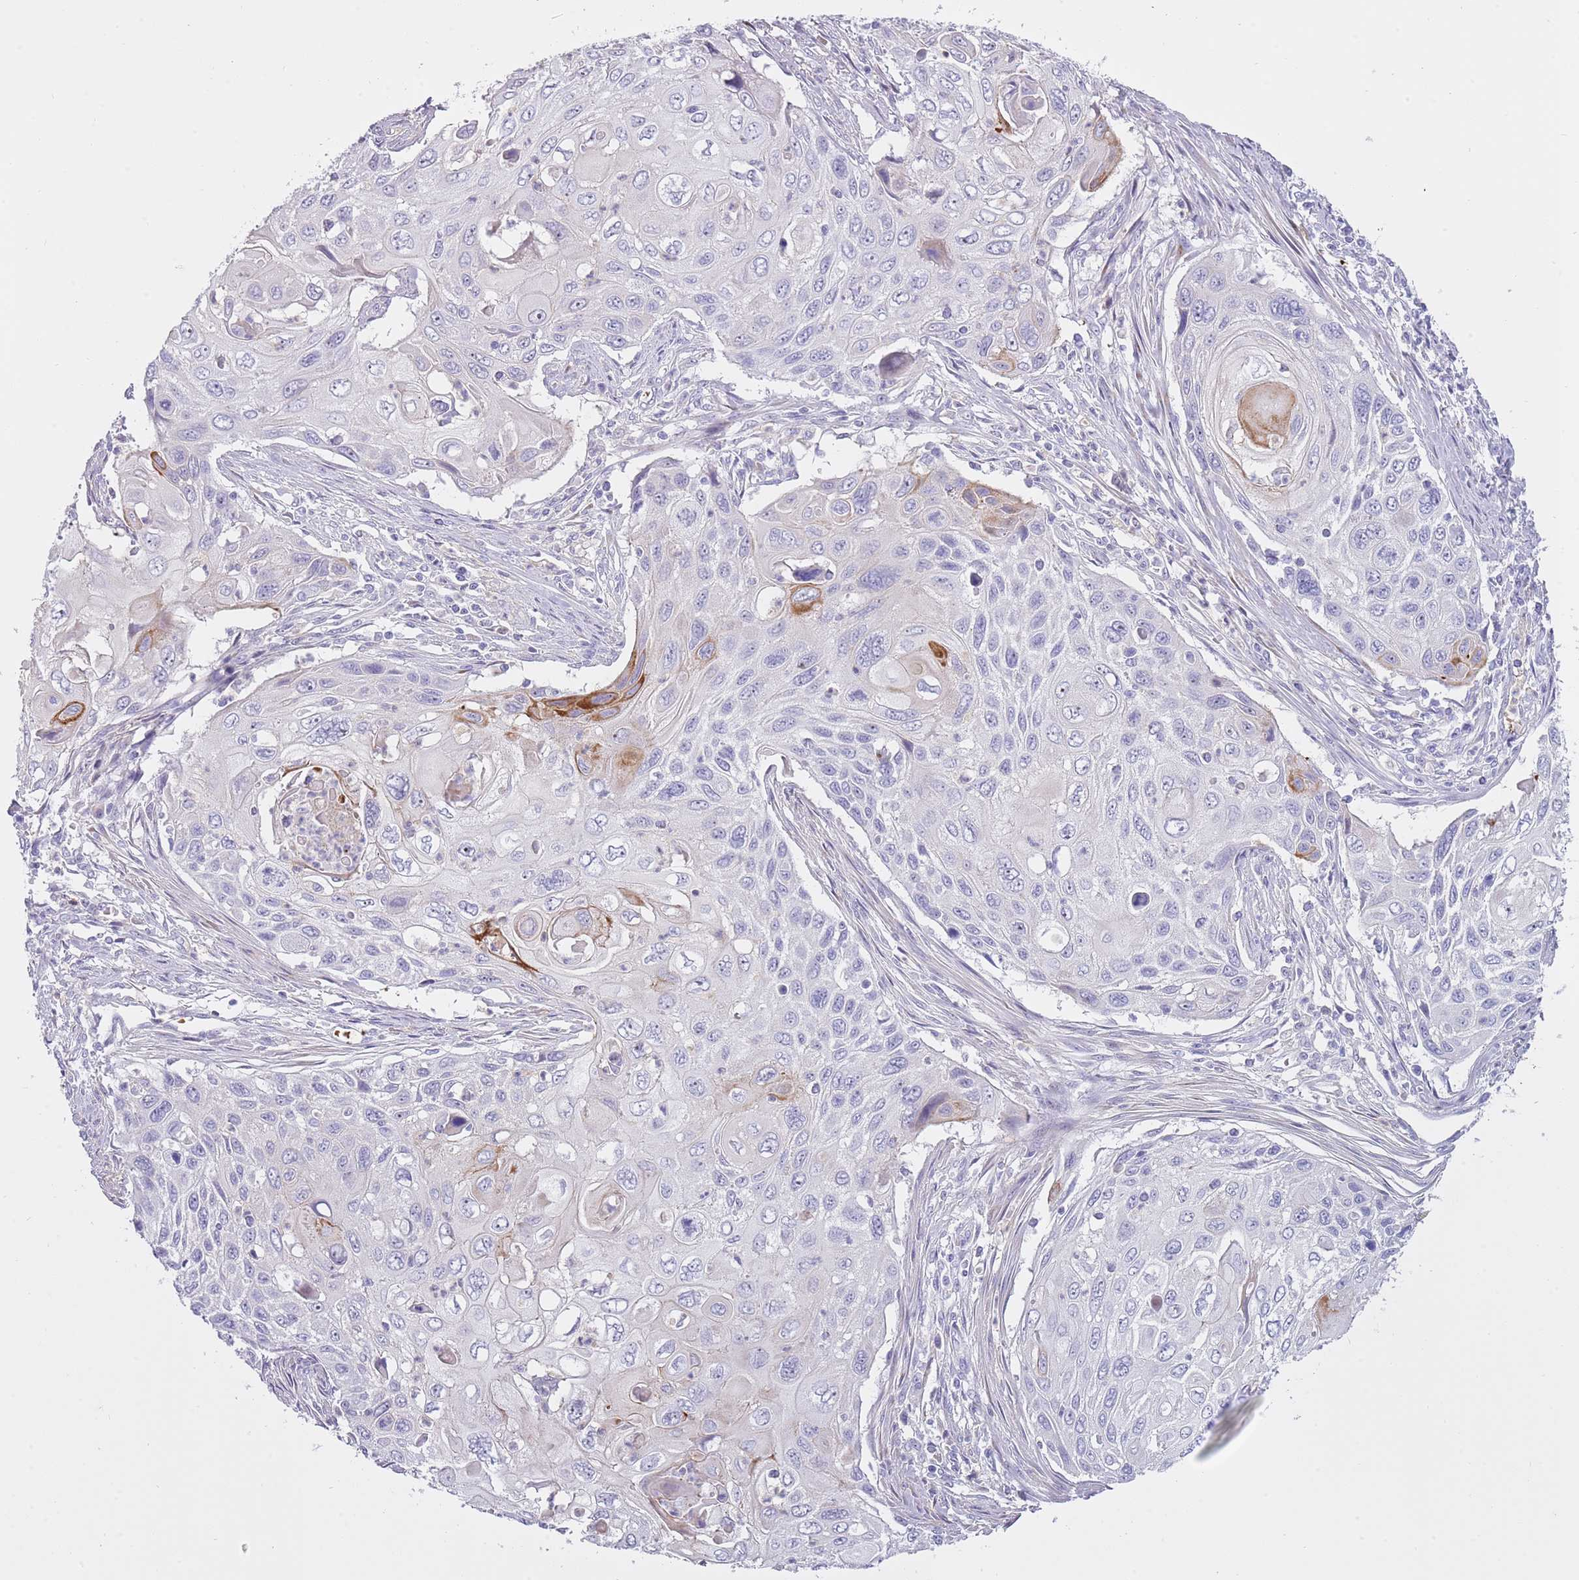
{"staining": {"intensity": "strong", "quantity": "<25%", "location": "cytoplasmic/membranous"}, "tissue": "cervical cancer", "cell_type": "Tumor cells", "image_type": "cancer", "snomed": [{"axis": "morphology", "description": "Squamous cell carcinoma, NOS"}, {"axis": "topography", "description": "Cervix"}], "caption": "Cervical cancer (squamous cell carcinoma) stained with a brown dye demonstrates strong cytoplasmic/membranous positive positivity in about <25% of tumor cells.", "gene": "NBPF6", "patient": {"sex": "female", "age": 70}}